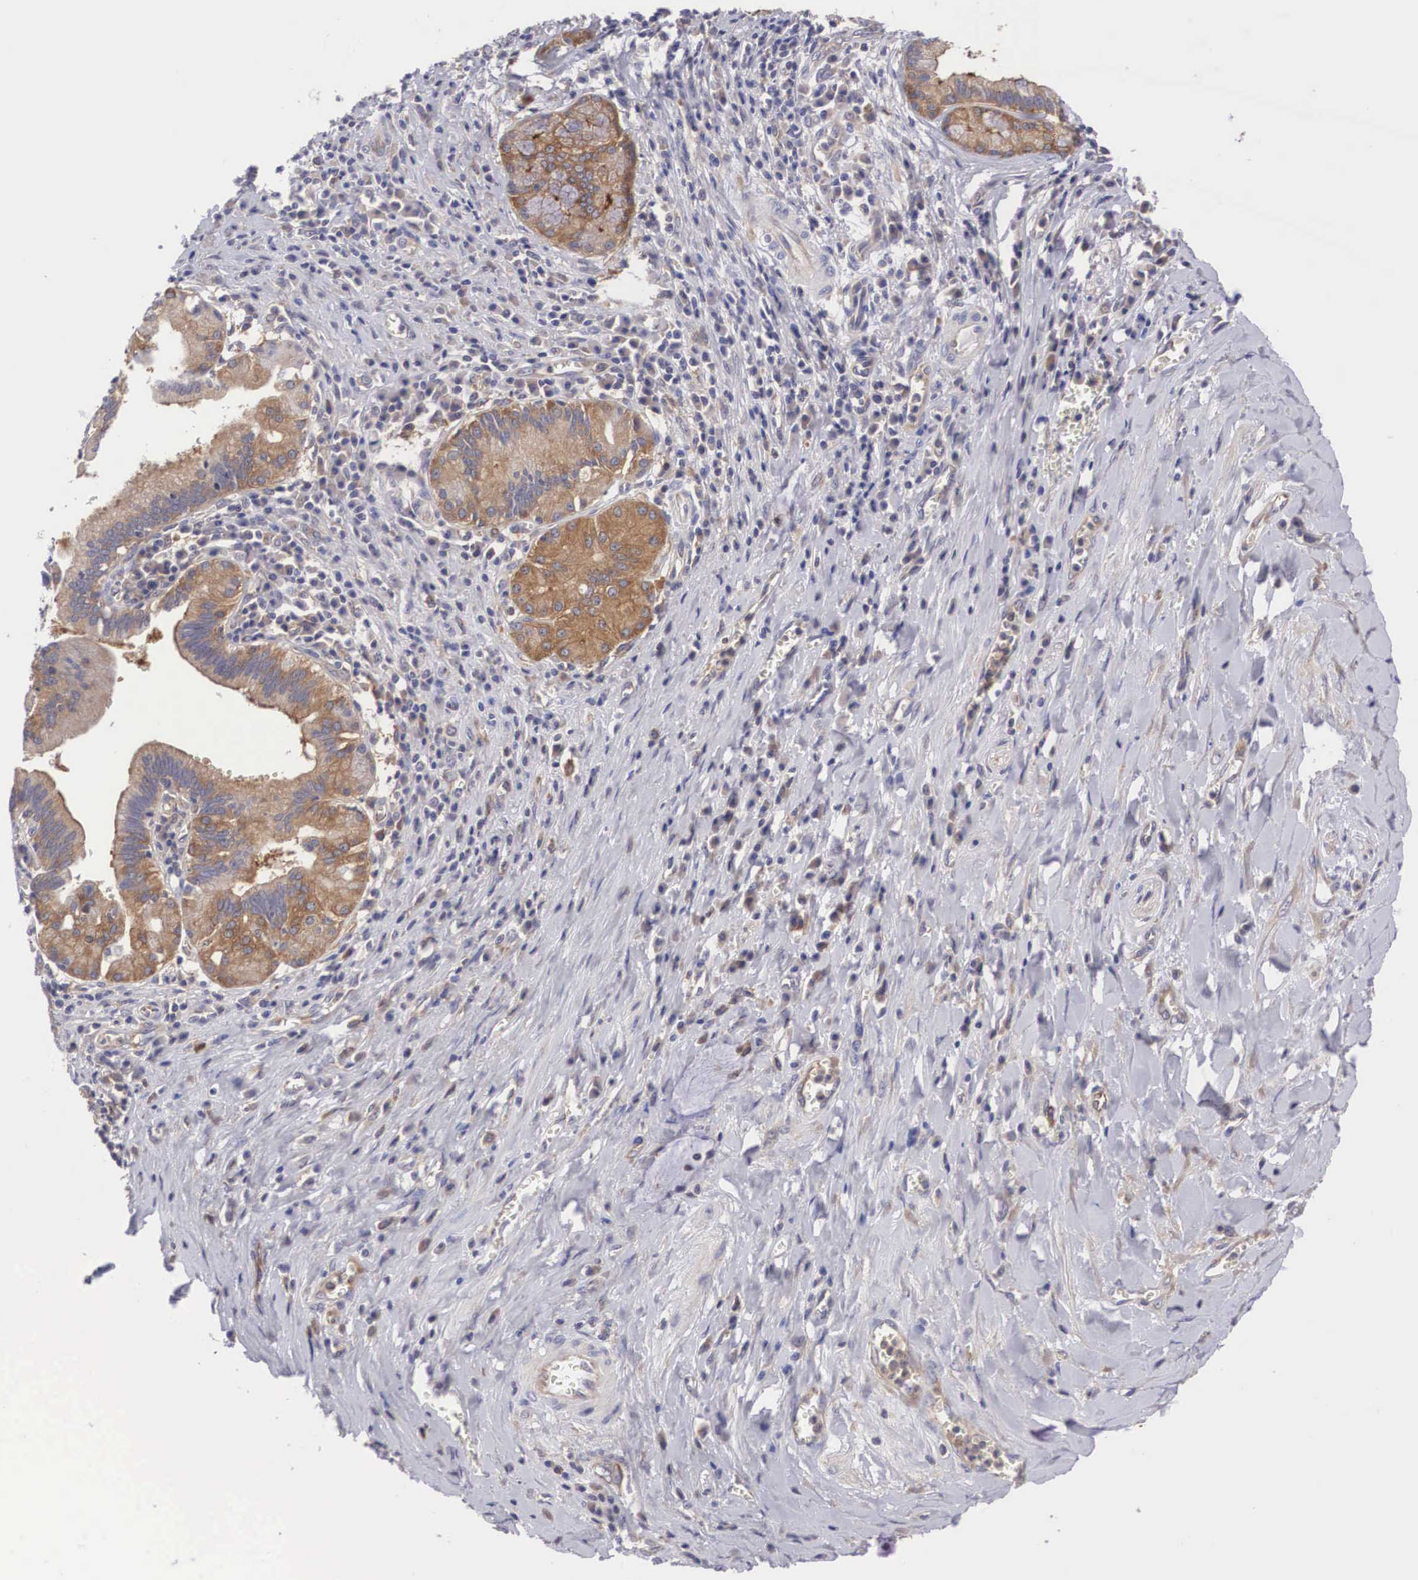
{"staining": {"intensity": "weak", "quantity": "25%-75%", "location": "cytoplasmic/membranous"}, "tissue": "pancreatic cancer", "cell_type": "Tumor cells", "image_type": "cancer", "snomed": [{"axis": "morphology", "description": "Adenocarcinoma, NOS"}, {"axis": "topography", "description": "Pancreas"}], "caption": "DAB immunohistochemical staining of pancreatic adenocarcinoma displays weak cytoplasmic/membranous protein expression in approximately 25%-75% of tumor cells. The protein of interest is stained brown, and the nuclei are stained in blue (DAB IHC with brightfield microscopy, high magnification).", "gene": "GRIPAP1", "patient": {"sex": "male", "age": 69}}